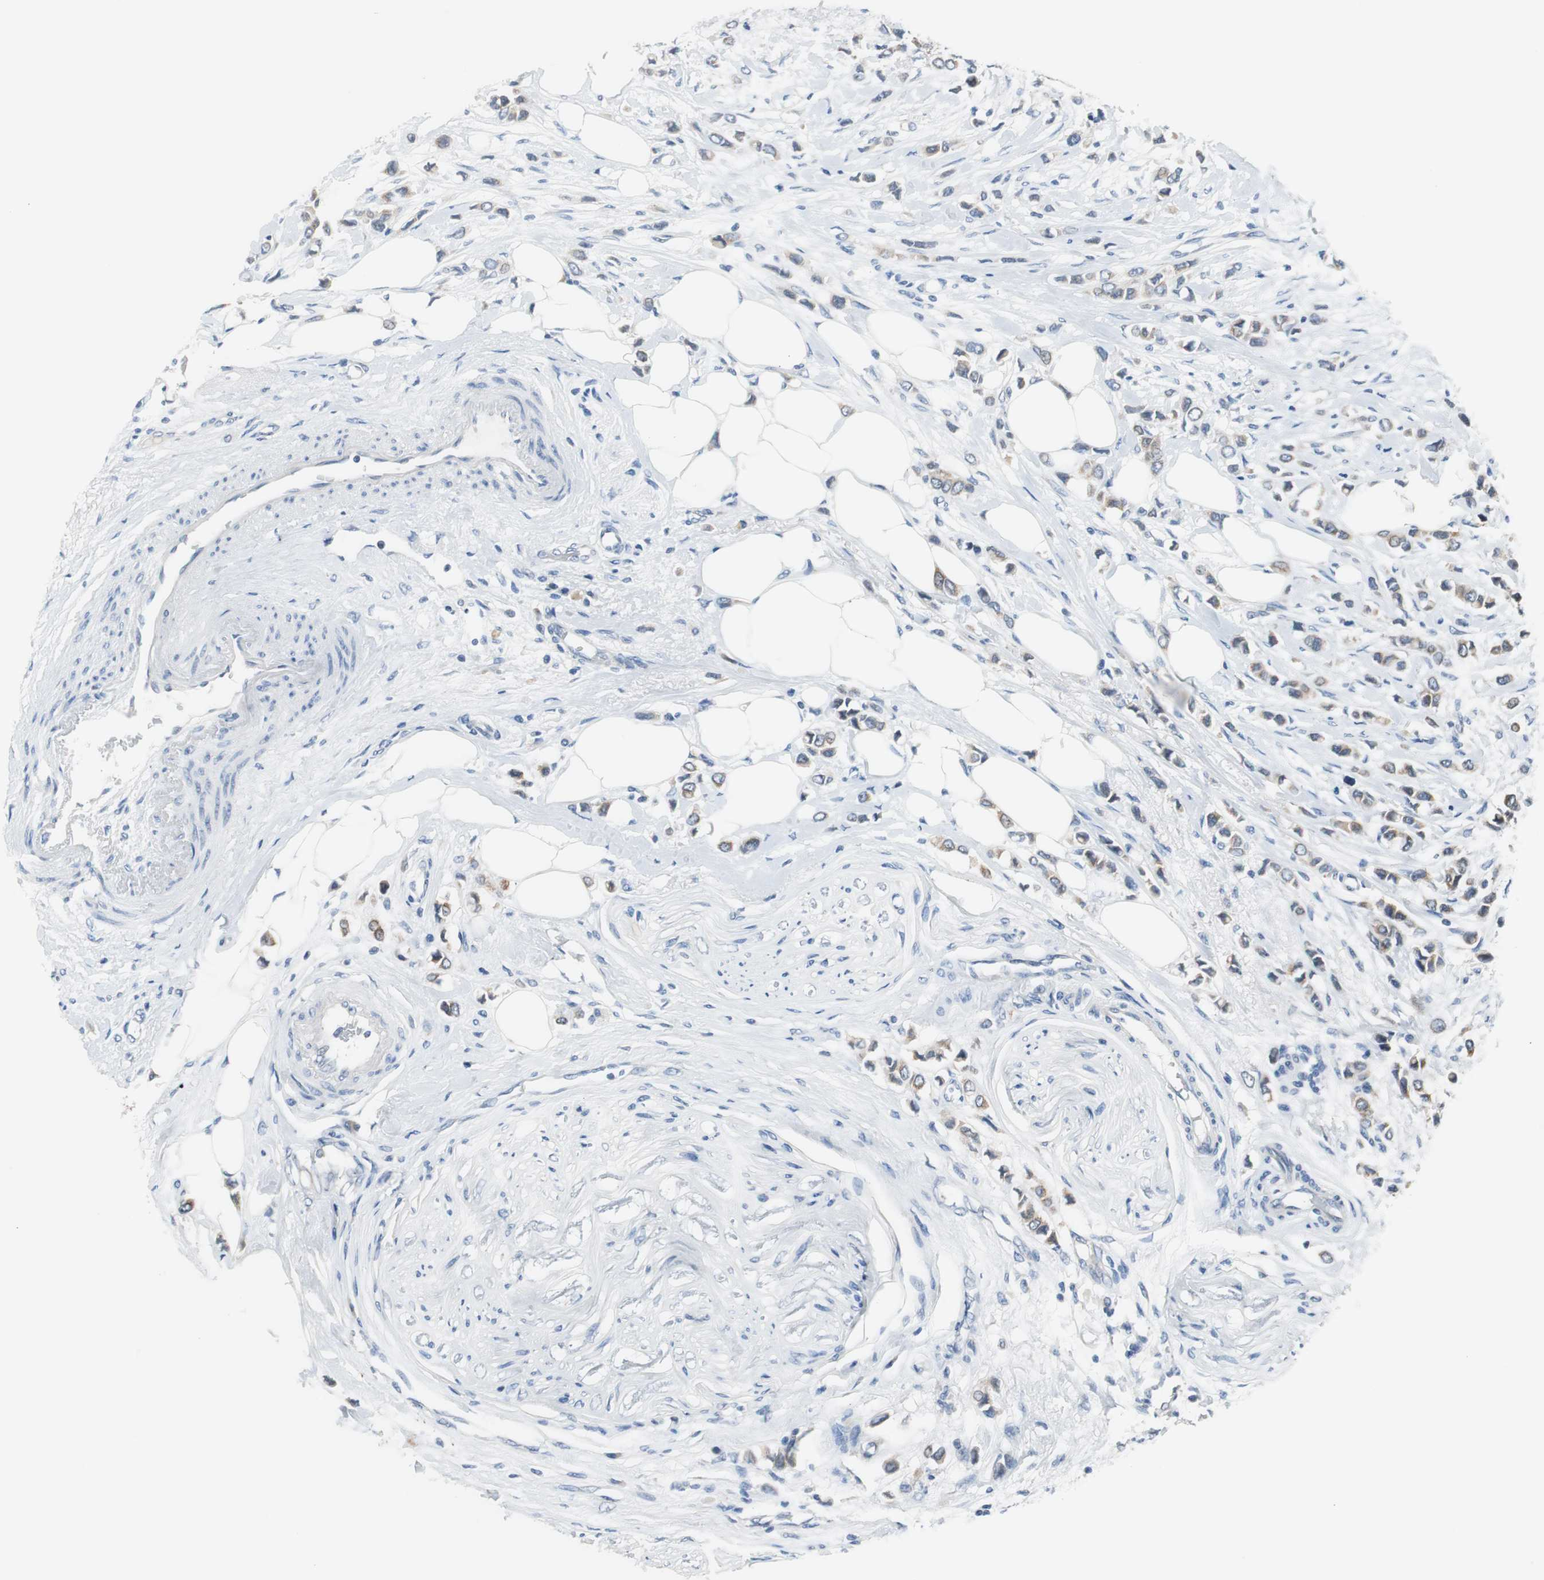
{"staining": {"intensity": "weak", "quantity": ">75%", "location": "cytoplasmic/membranous"}, "tissue": "breast cancer", "cell_type": "Tumor cells", "image_type": "cancer", "snomed": [{"axis": "morphology", "description": "Lobular carcinoma"}, {"axis": "topography", "description": "Breast"}], "caption": "Immunohistochemical staining of breast cancer reveals low levels of weak cytoplasmic/membranous positivity in about >75% of tumor cells.", "gene": "PLAA", "patient": {"sex": "female", "age": 51}}